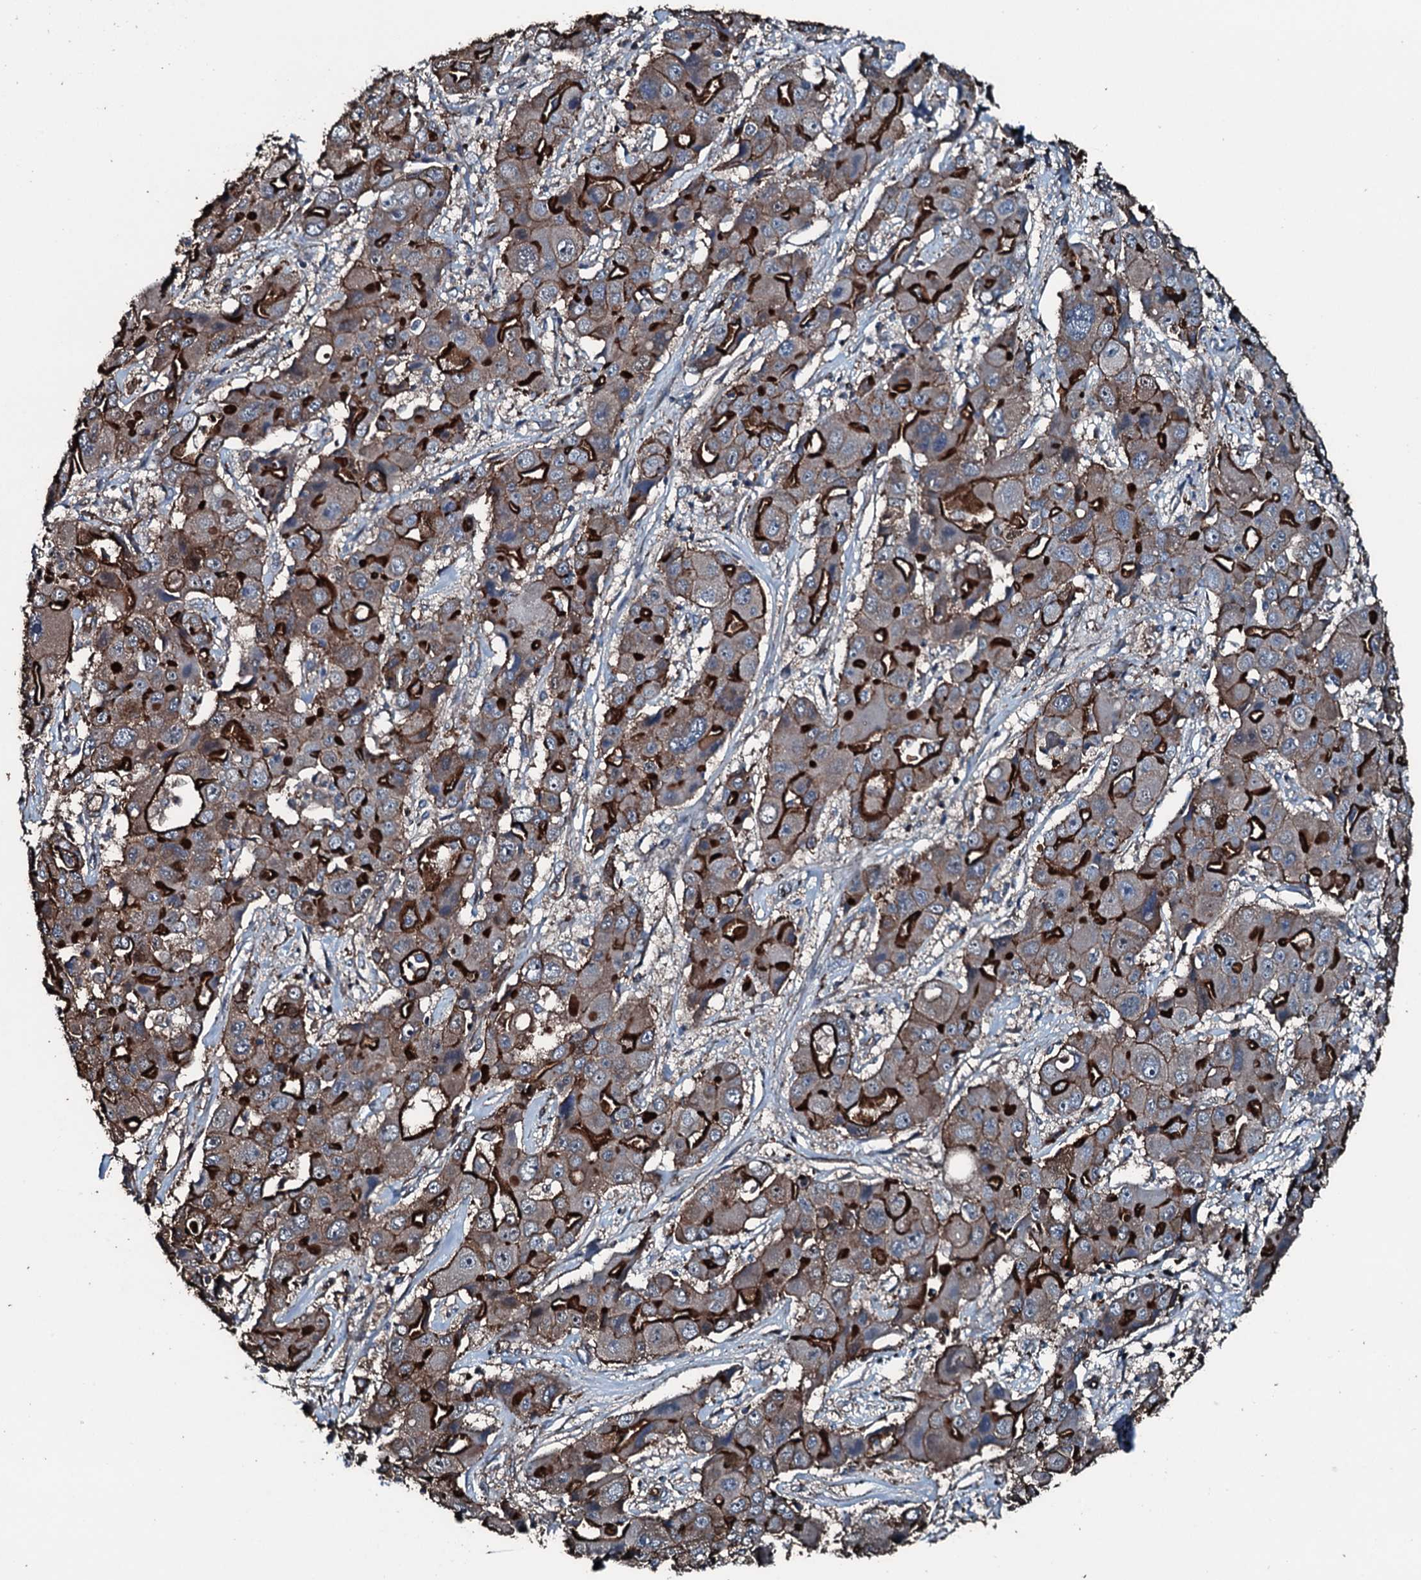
{"staining": {"intensity": "strong", "quantity": "25%-75%", "location": "cytoplasmic/membranous"}, "tissue": "liver cancer", "cell_type": "Tumor cells", "image_type": "cancer", "snomed": [{"axis": "morphology", "description": "Cholangiocarcinoma"}, {"axis": "topography", "description": "Liver"}], "caption": "High-magnification brightfield microscopy of cholangiocarcinoma (liver) stained with DAB (brown) and counterstained with hematoxylin (blue). tumor cells exhibit strong cytoplasmic/membranous positivity is present in approximately25%-75% of cells.", "gene": "SLC25A38", "patient": {"sex": "male", "age": 67}}